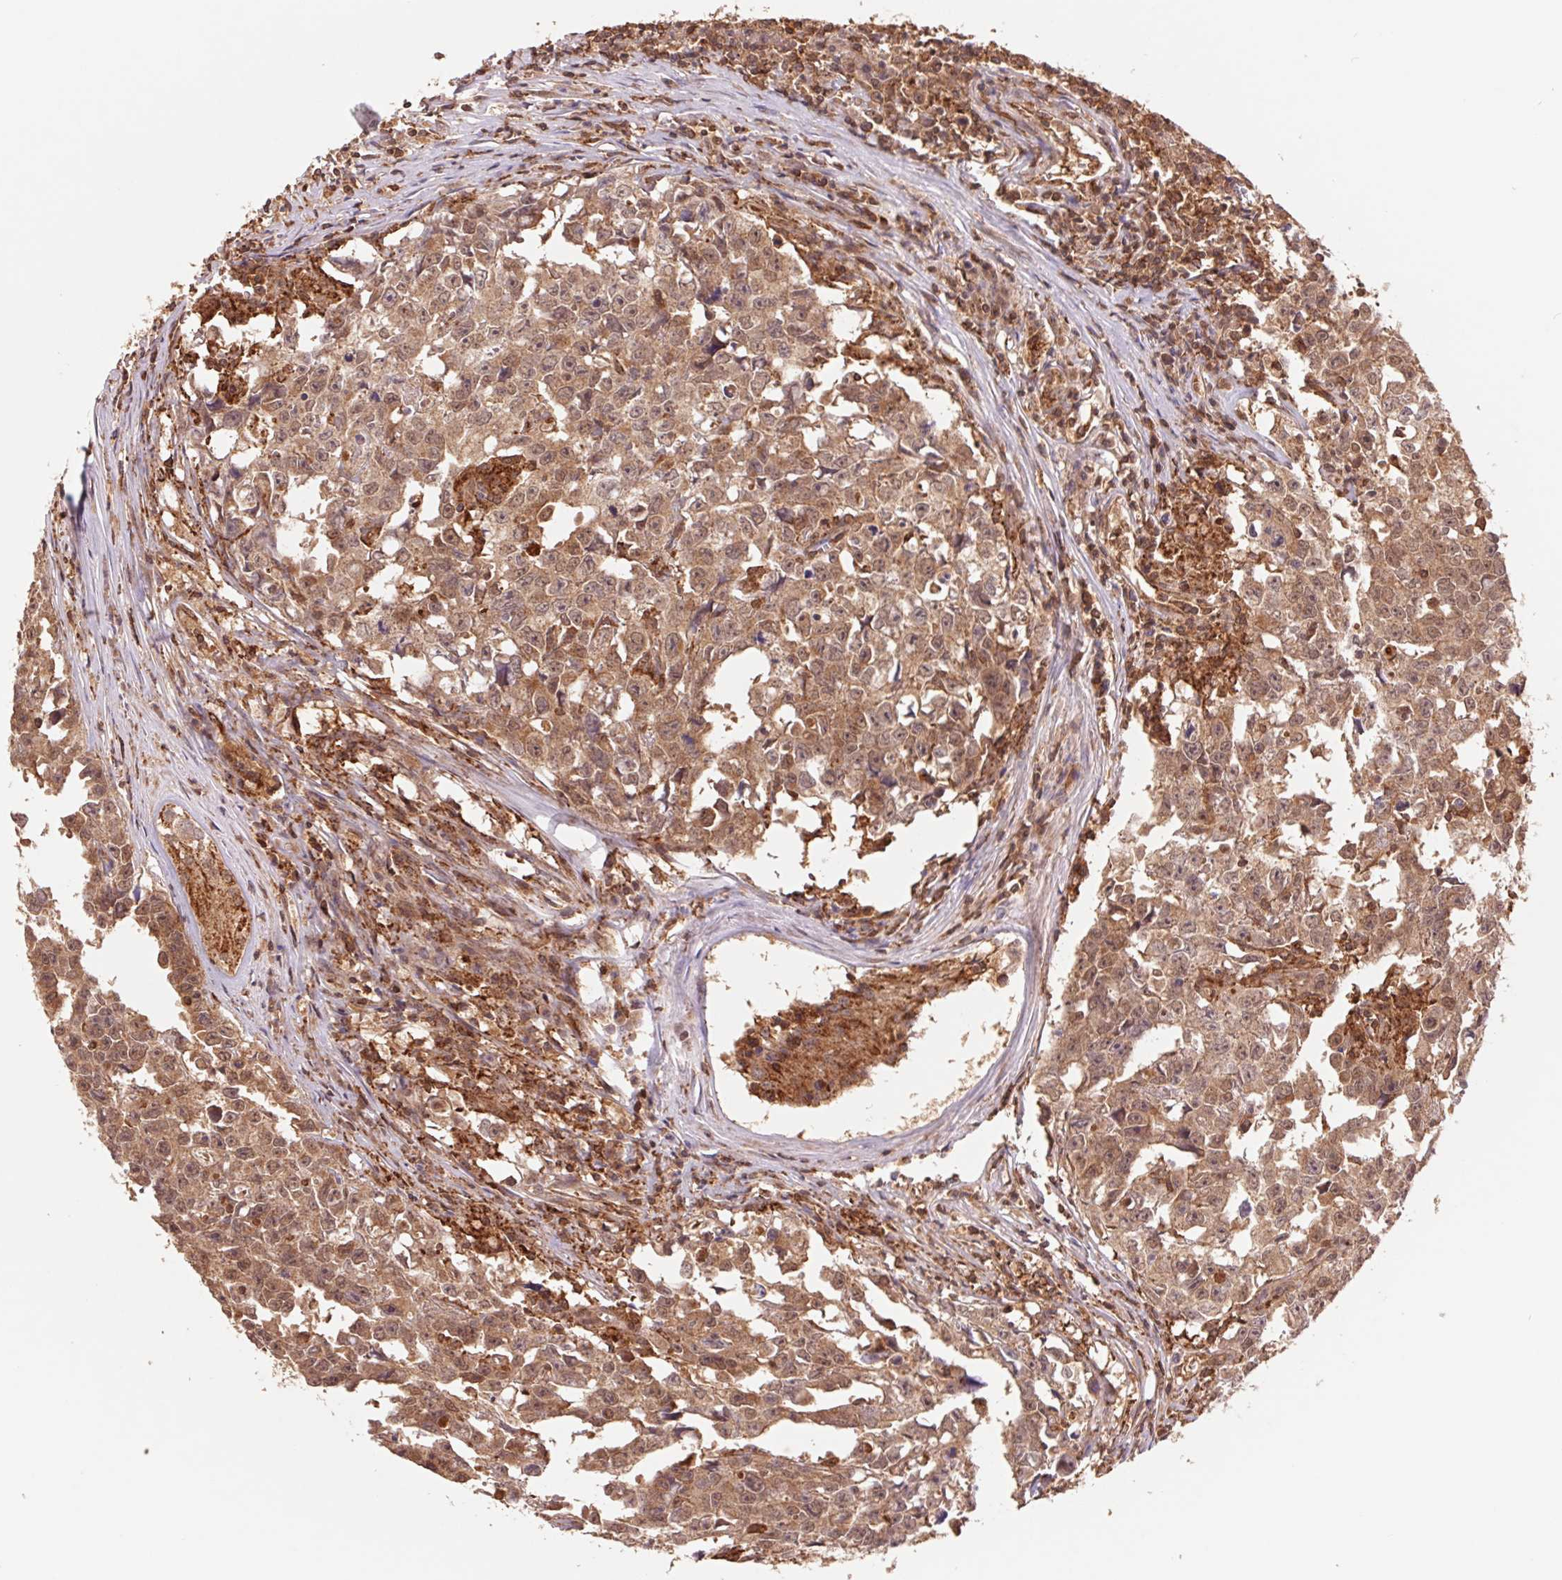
{"staining": {"intensity": "moderate", "quantity": ">75%", "location": "cytoplasmic/membranous"}, "tissue": "testis cancer", "cell_type": "Tumor cells", "image_type": "cancer", "snomed": [{"axis": "morphology", "description": "Carcinoma, Embryonal, NOS"}, {"axis": "topography", "description": "Testis"}], "caption": "Immunohistochemistry histopathology image of human testis cancer stained for a protein (brown), which displays medium levels of moderate cytoplasmic/membranous staining in about >75% of tumor cells.", "gene": "URM1", "patient": {"sex": "male", "age": 22}}